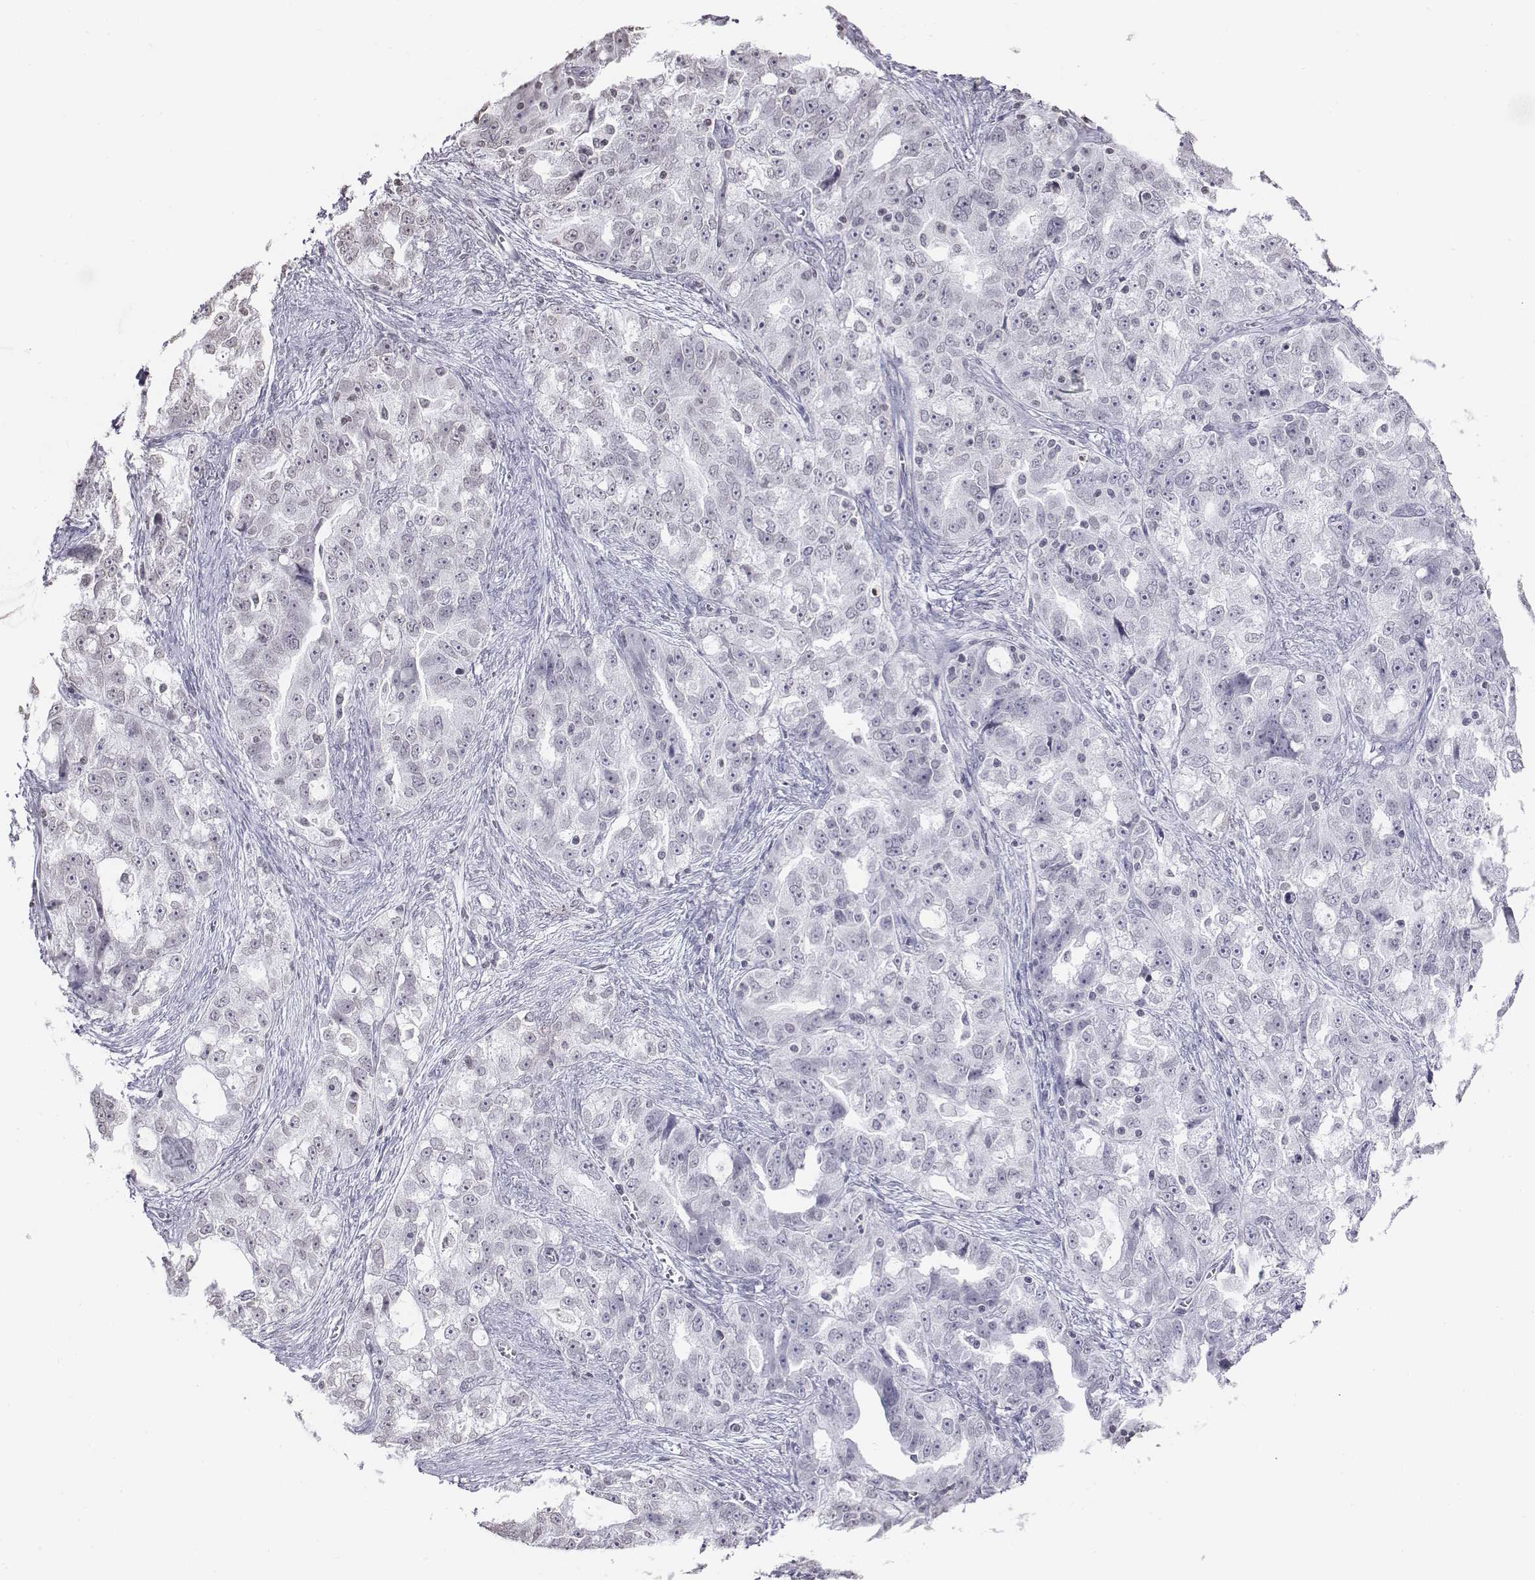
{"staining": {"intensity": "negative", "quantity": "none", "location": "none"}, "tissue": "ovarian cancer", "cell_type": "Tumor cells", "image_type": "cancer", "snomed": [{"axis": "morphology", "description": "Cystadenocarcinoma, serous, NOS"}, {"axis": "topography", "description": "Ovary"}], "caption": "Photomicrograph shows no protein expression in tumor cells of serous cystadenocarcinoma (ovarian) tissue. (DAB IHC, high magnification).", "gene": "BARHL1", "patient": {"sex": "female", "age": 51}}